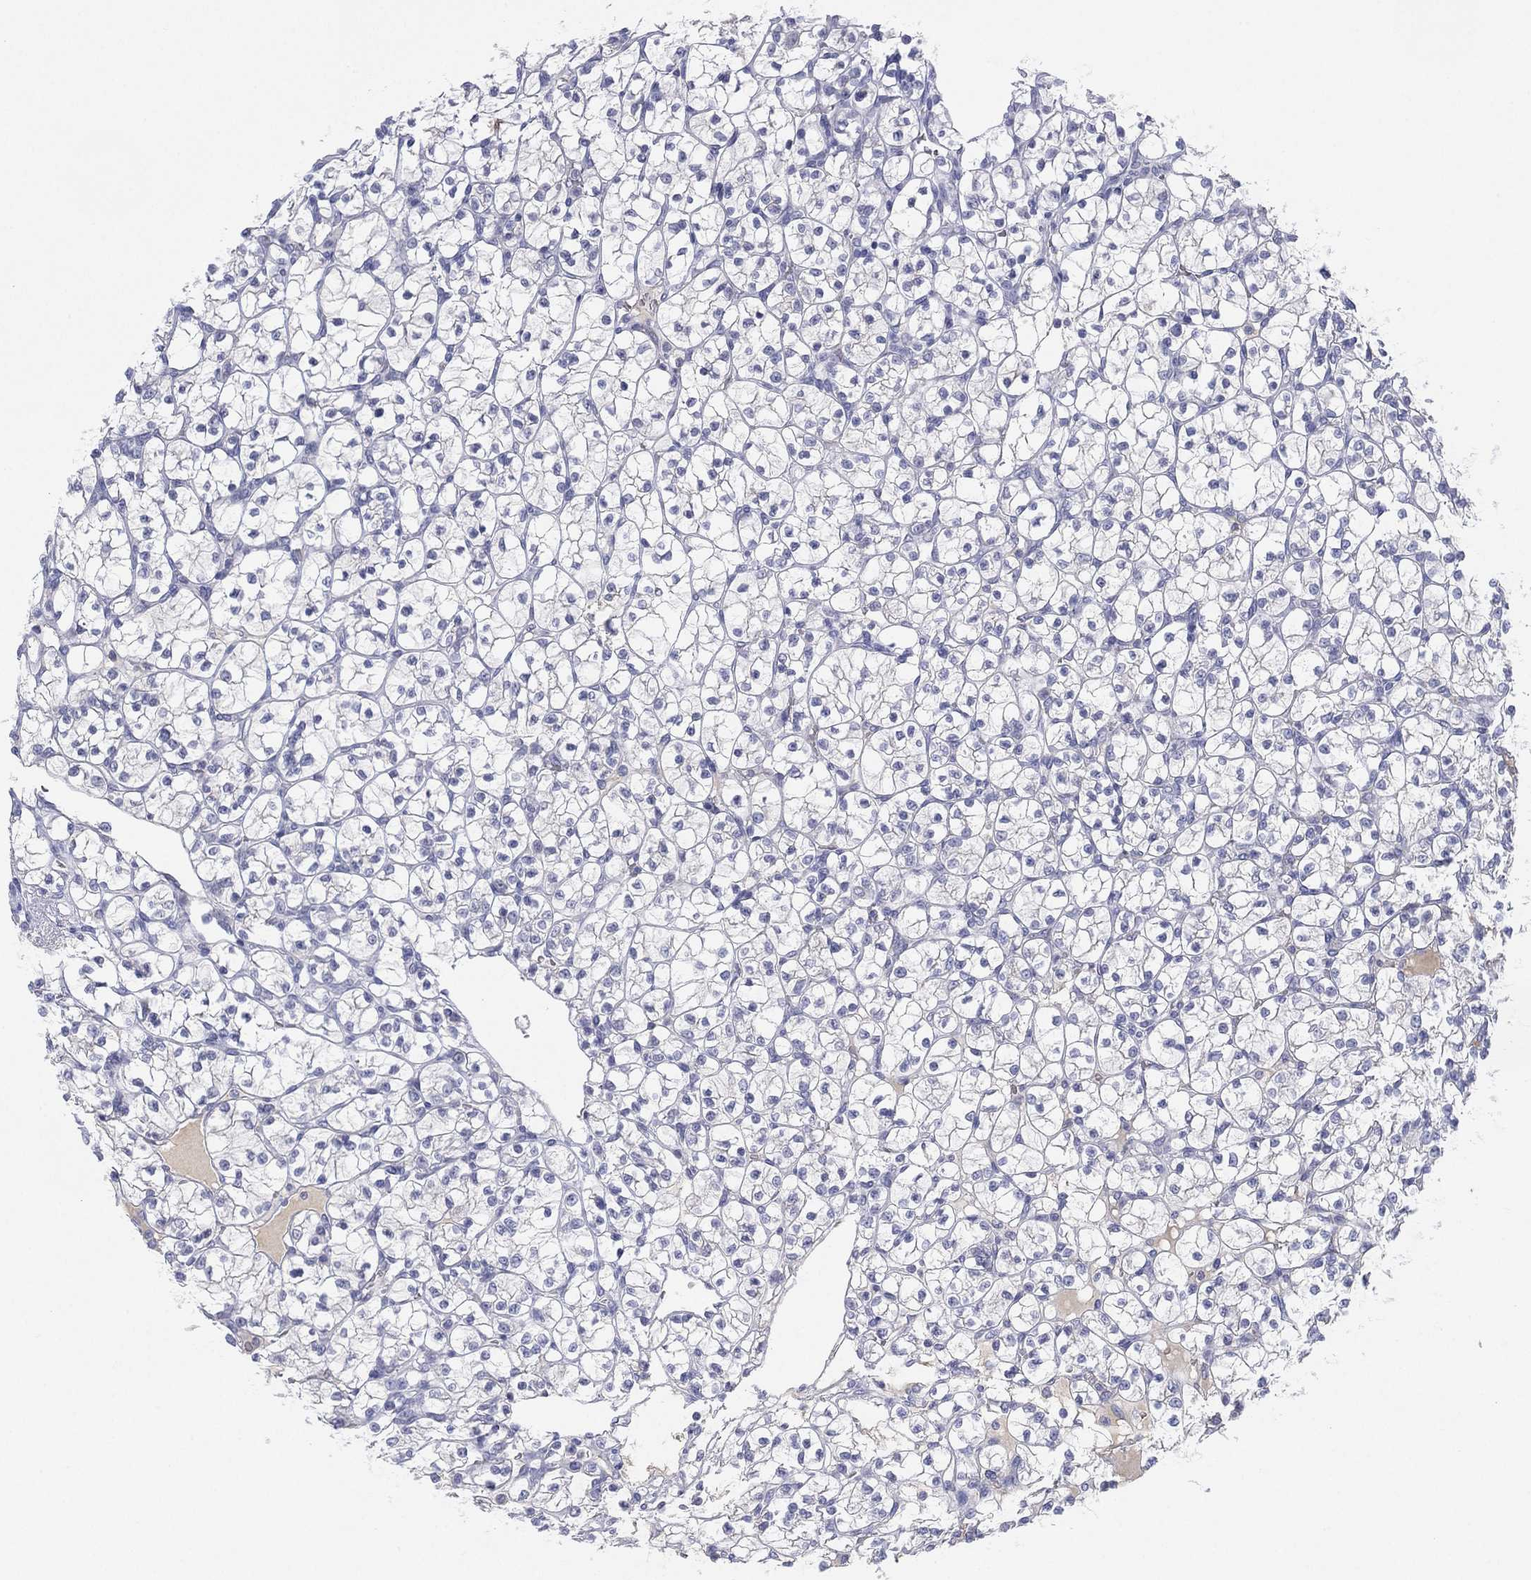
{"staining": {"intensity": "negative", "quantity": "none", "location": "none"}, "tissue": "renal cancer", "cell_type": "Tumor cells", "image_type": "cancer", "snomed": [{"axis": "morphology", "description": "Adenocarcinoma, NOS"}, {"axis": "topography", "description": "Kidney"}], "caption": "Immunohistochemistry (IHC) image of renal cancer stained for a protein (brown), which shows no expression in tumor cells. (DAB (3,3'-diaminobenzidine) immunohistochemistry with hematoxylin counter stain).", "gene": "CYP2D6", "patient": {"sex": "female", "age": 89}}